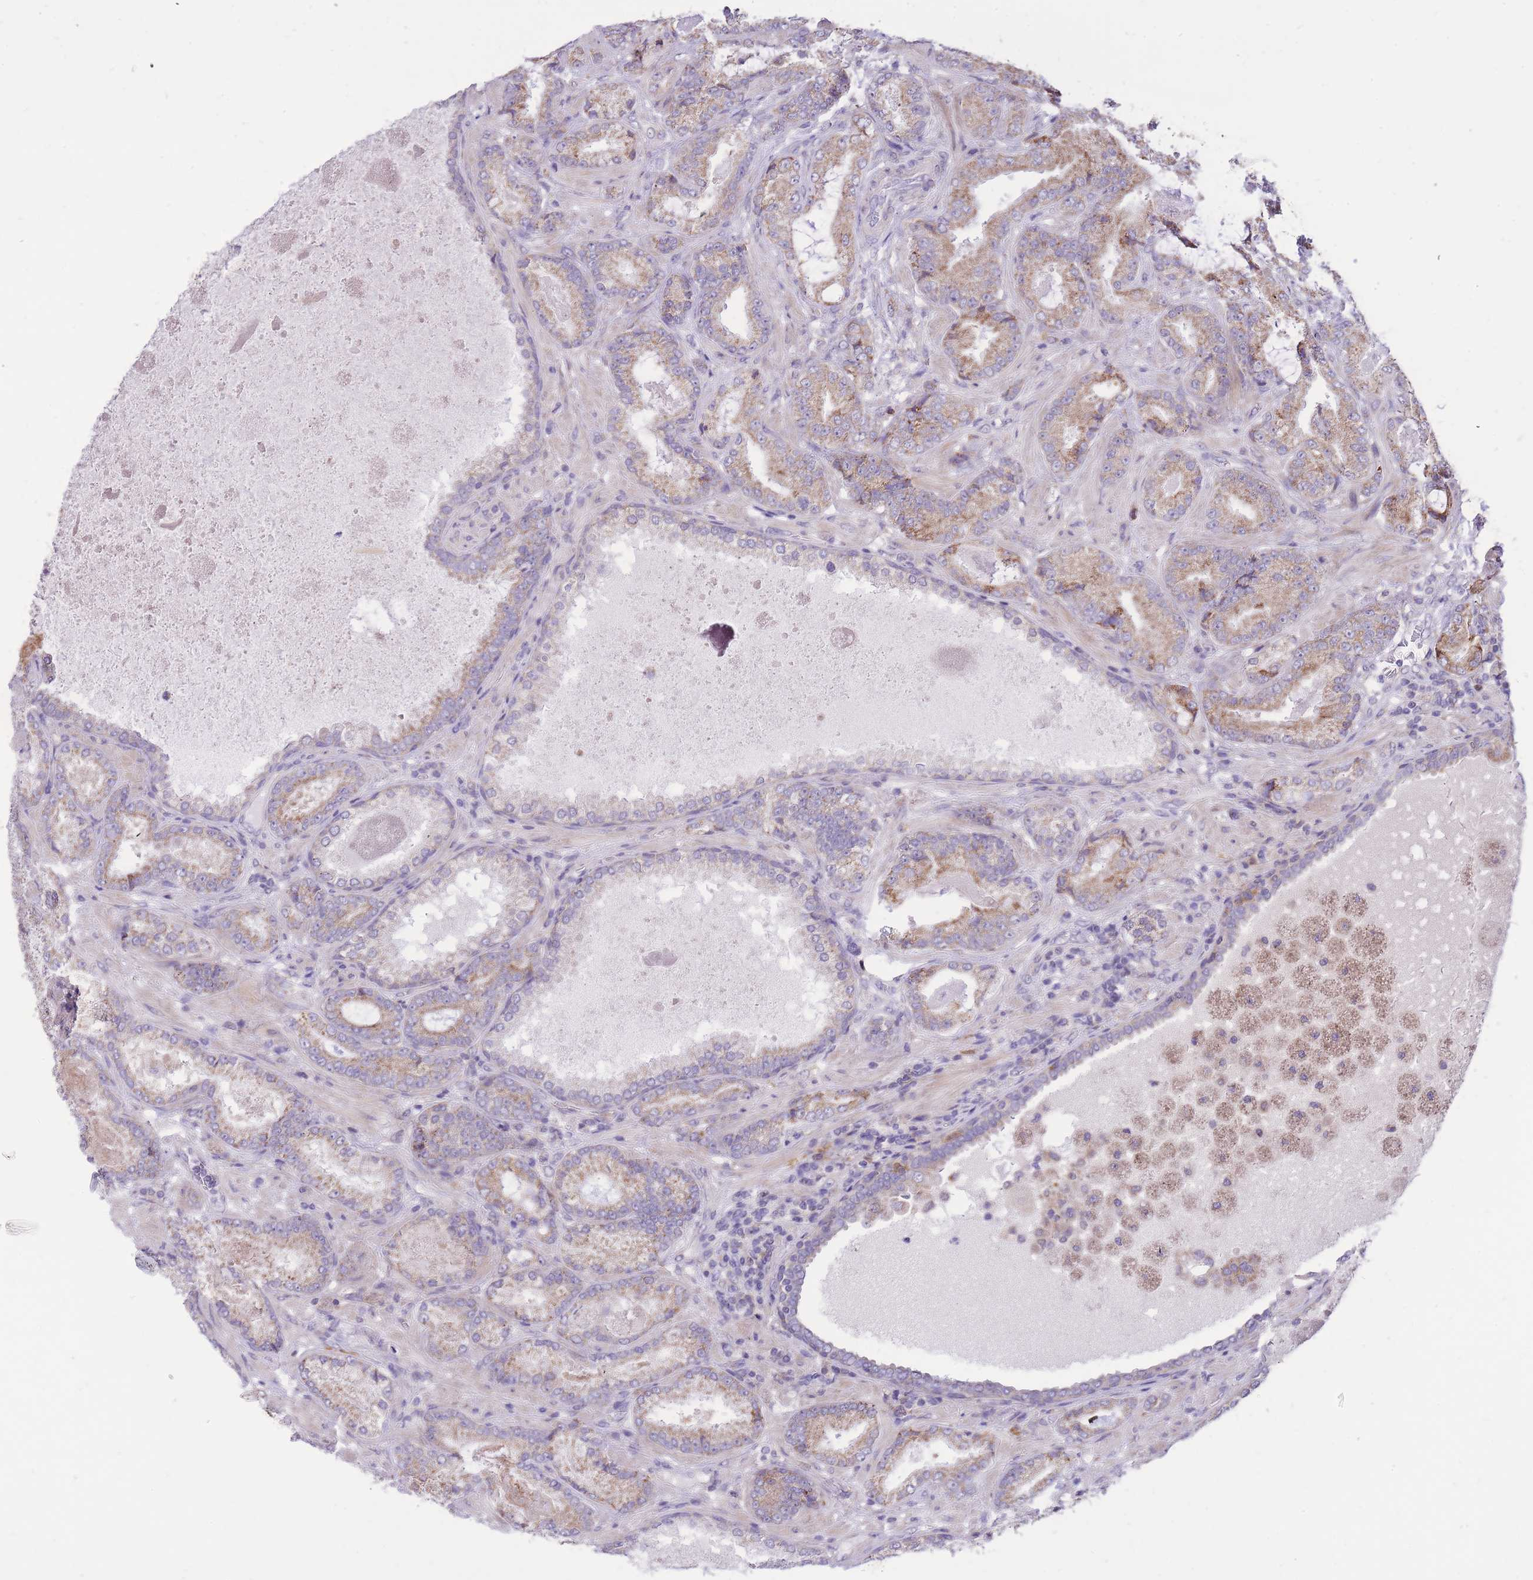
{"staining": {"intensity": "moderate", "quantity": "<25%", "location": "cytoplasmic/membranous"}, "tissue": "prostate cancer", "cell_type": "Tumor cells", "image_type": "cancer", "snomed": [{"axis": "morphology", "description": "Adenocarcinoma, High grade"}, {"axis": "topography", "description": "Prostate"}], "caption": "Approximately <25% of tumor cells in prostate cancer (adenocarcinoma (high-grade)) show moderate cytoplasmic/membranous protein expression as visualized by brown immunohistochemical staining.", "gene": "TOPAZ1", "patient": {"sex": "male", "age": 68}}